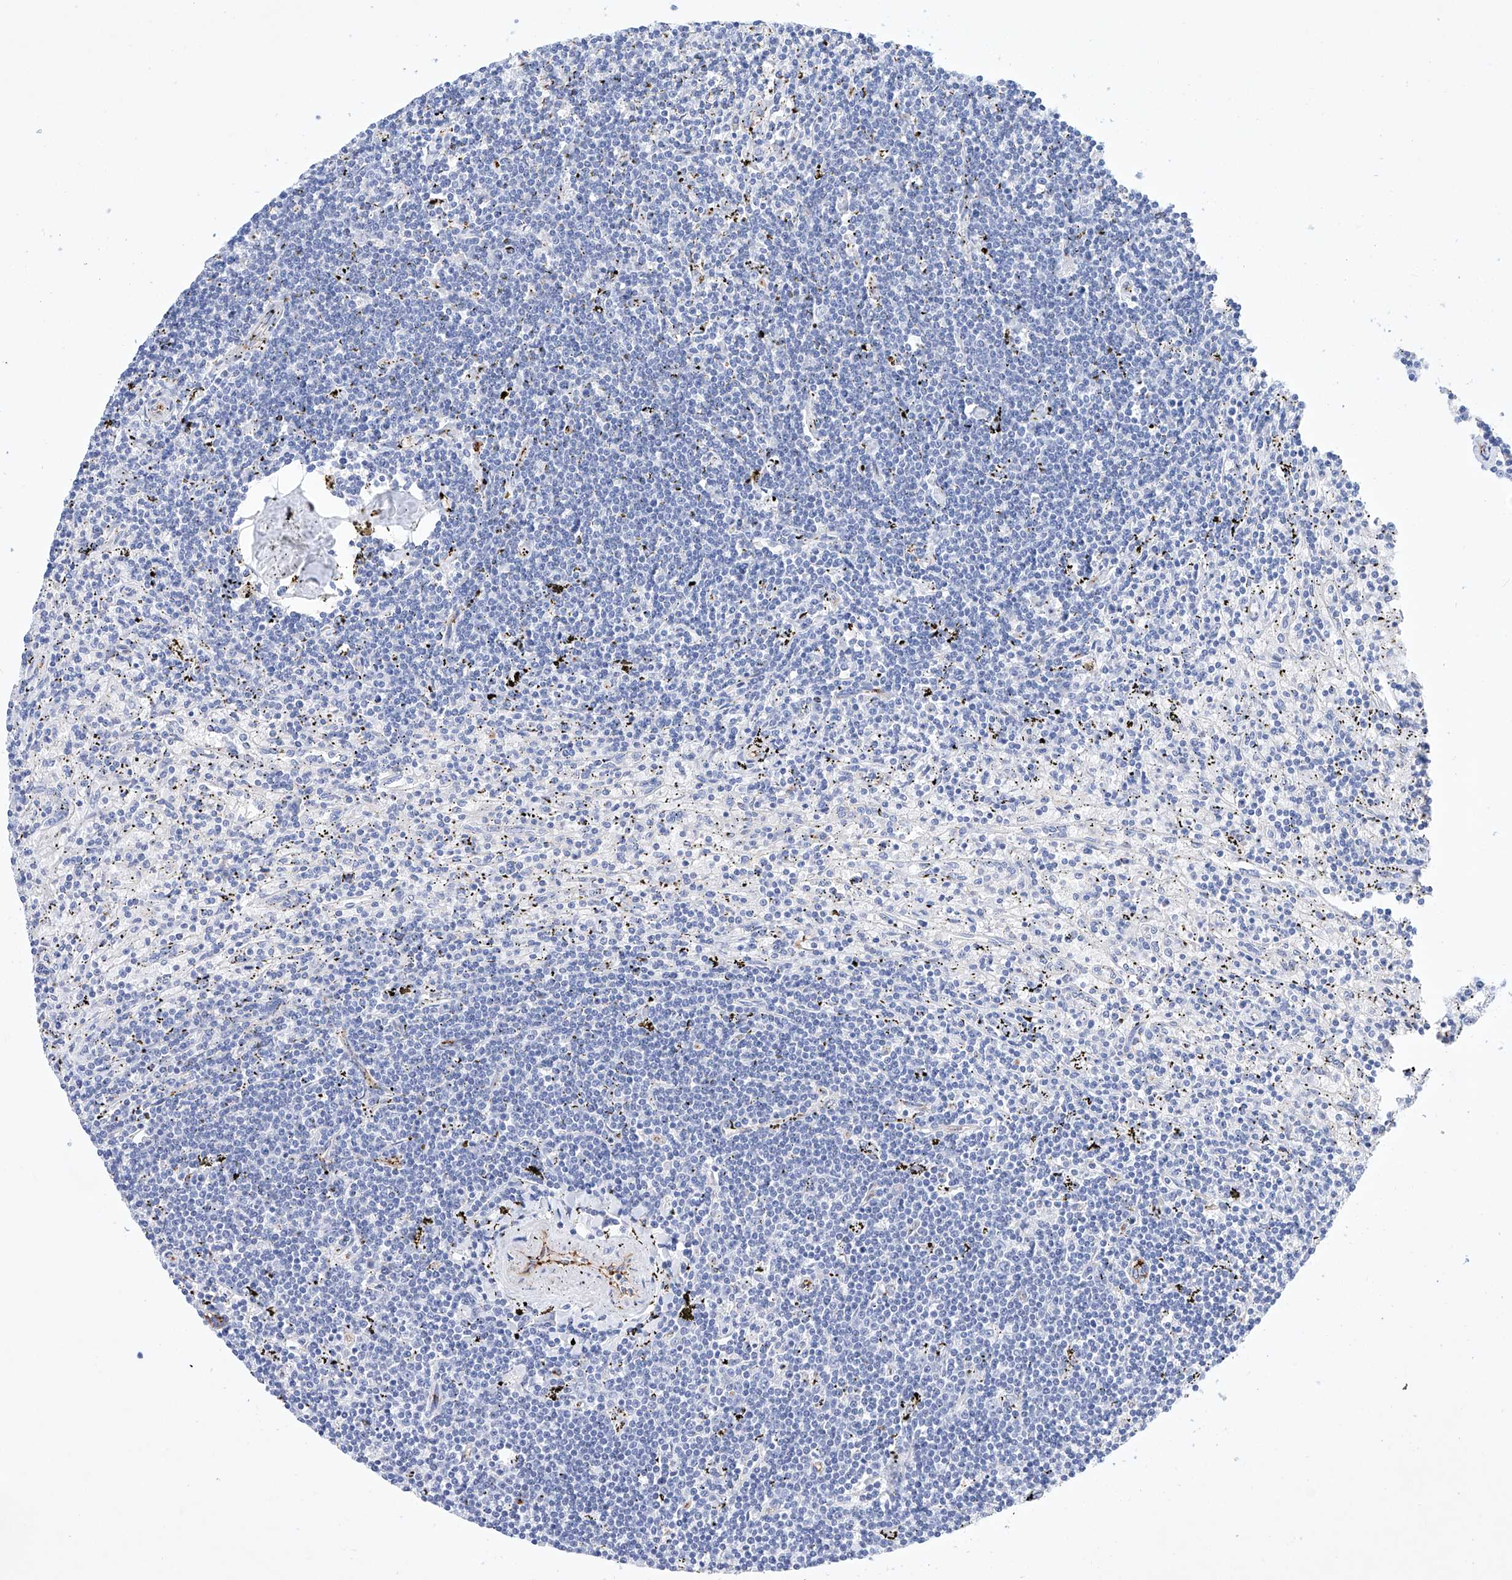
{"staining": {"intensity": "negative", "quantity": "none", "location": "none"}, "tissue": "lymphoma", "cell_type": "Tumor cells", "image_type": "cancer", "snomed": [{"axis": "morphology", "description": "Malignant lymphoma, non-Hodgkin's type, Low grade"}, {"axis": "topography", "description": "Spleen"}], "caption": "Human malignant lymphoma, non-Hodgkin's type (low-grade) stained for a protein using IHC demonstrates no staining in tumor cells.", "gene": "ETV7", "patient": {"sex": "male", "age": 76}}